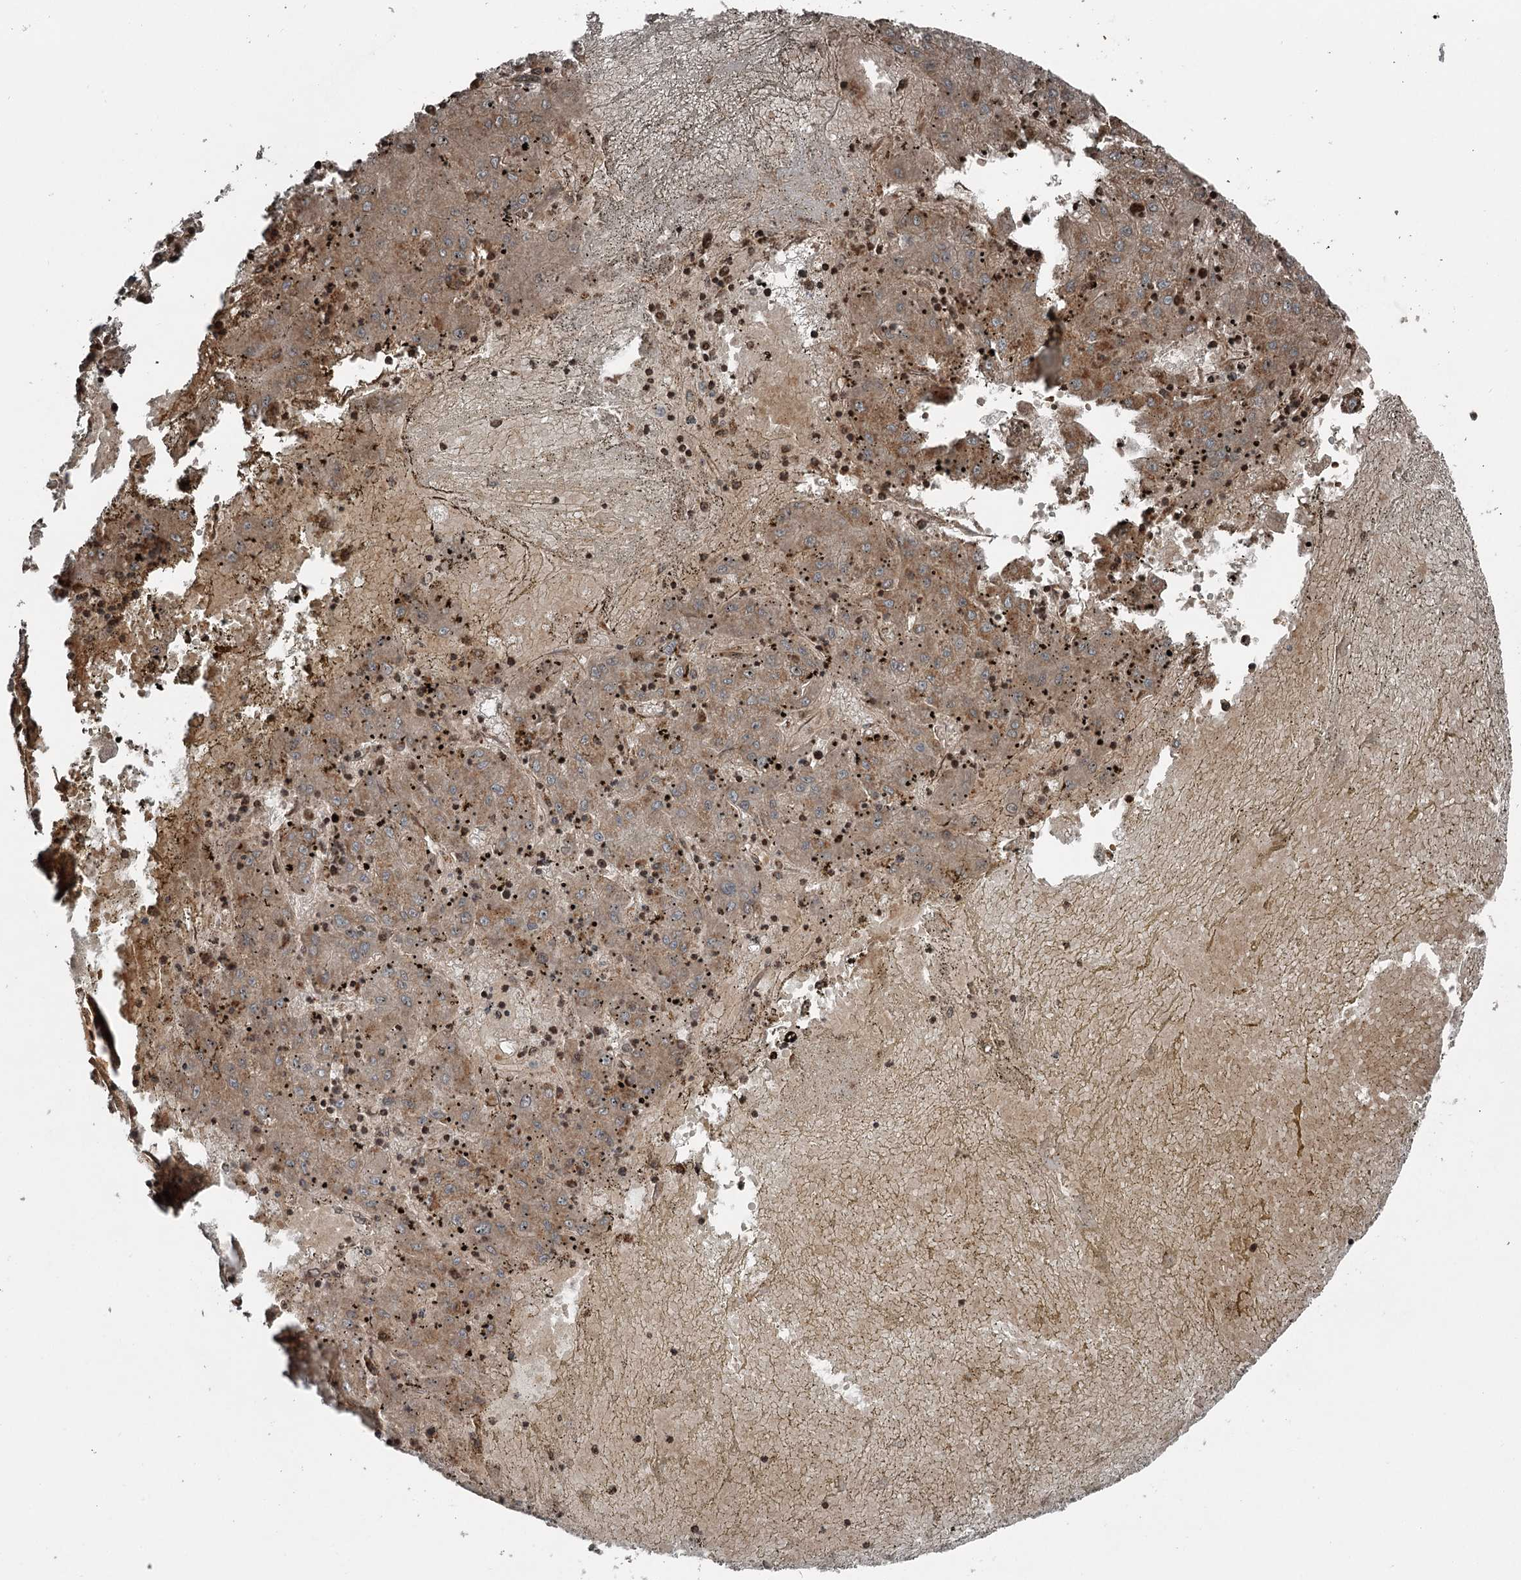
{"staining": {"intensity": "moderate", "quantity": "25%-75%", "location": "cytoplasmic/membranous"}, "tissue": "liver cancer", "cell_type": "Tumor cells", "image_type": "cancer", "snomed": [{"axis": "morphology", "description": "Carcinoma, Hepatocellular, NOS"}, {"axis": "topography", "description": "Liver"}], "caption": "Brown immunohistochemical staining in human hepatocellular carcinoma (liver) demonstrates moderate cytoplasmic/membranous positivity in about 25%-75% of tumor cells.", "gene": "RASSF8", "patient": {"sex": "male", "age": 72}}